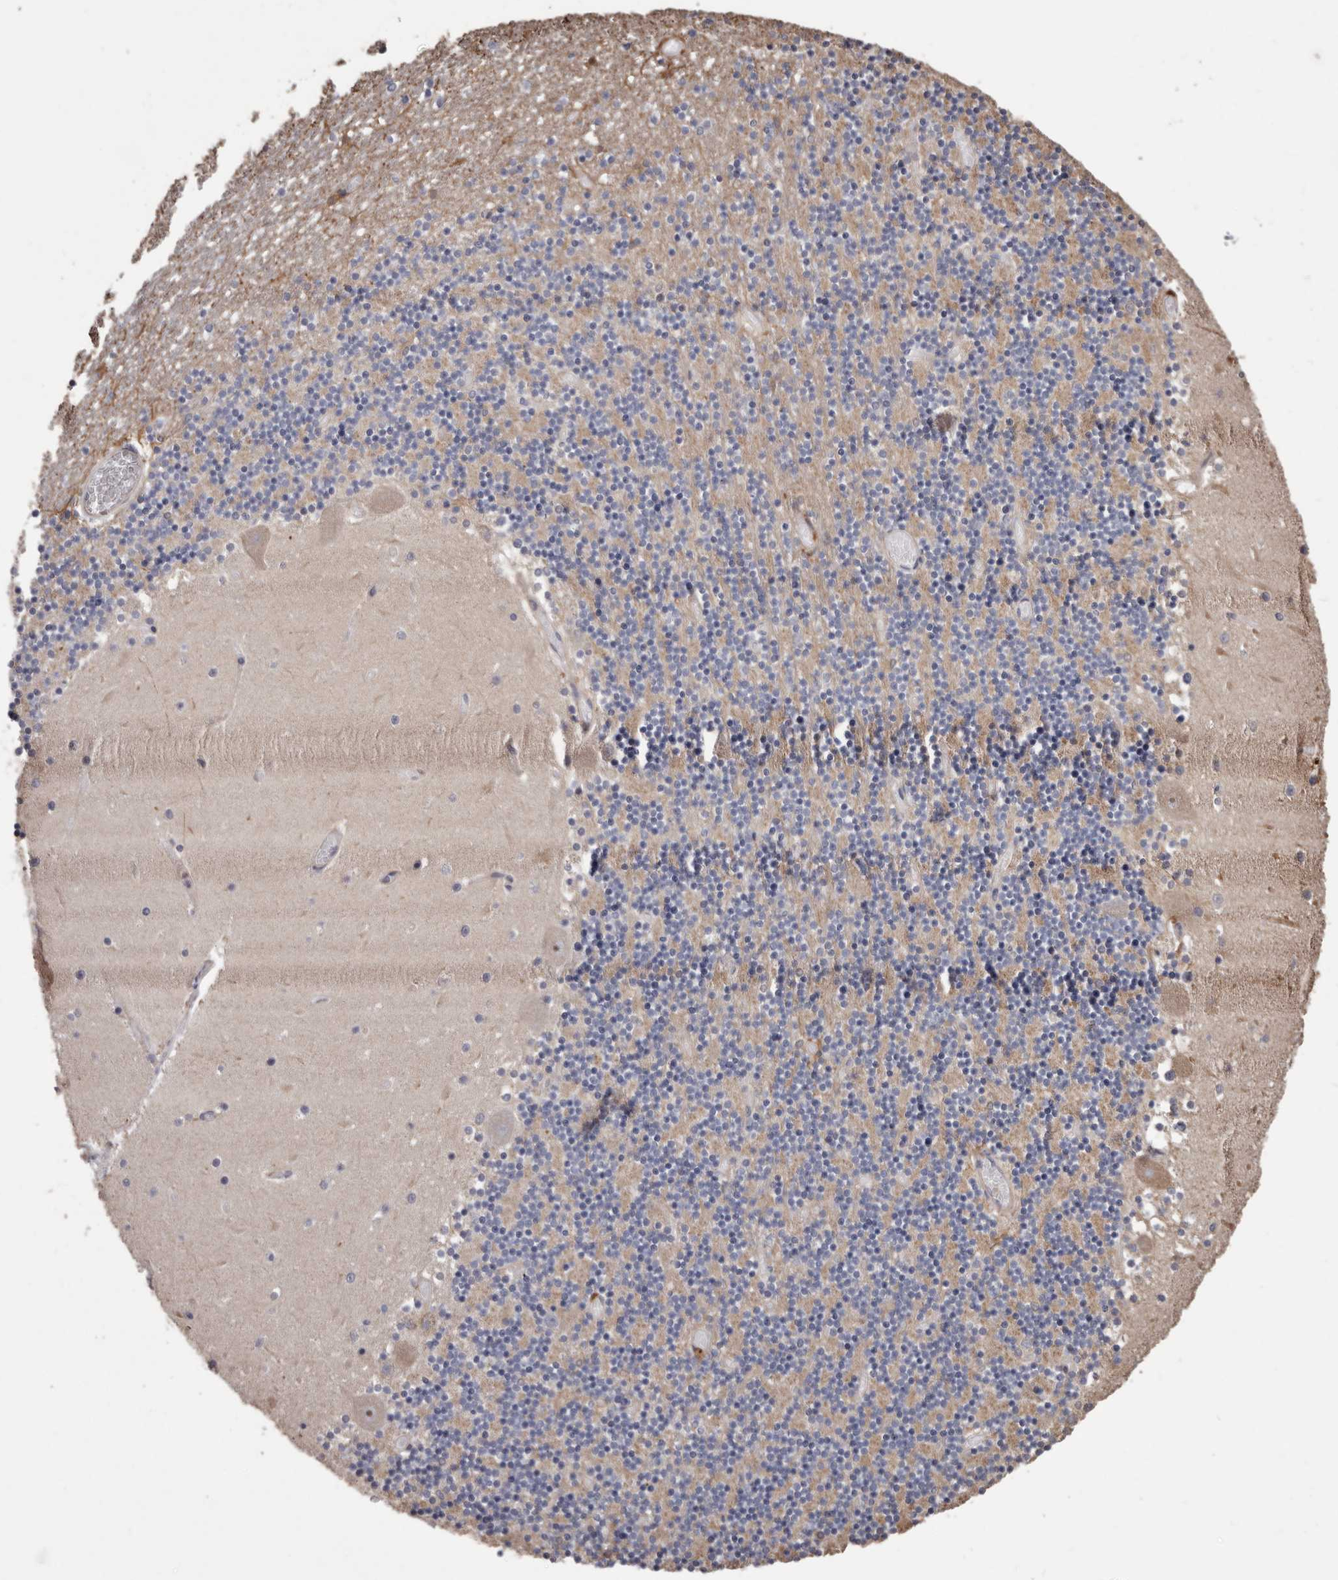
{"staining": {"intensity": "negative", "quantity": "none", "location": "none"}, "tissue": "cerebellum", "cell_type": "Cells in granular layer", "image_type": "normal", "snomed": [{"axis": "morphology", "description": "Normal tissue, NOS"}, {"axis": "topography", "description": "Cerebellum"}], "caption": "There is no significant staining in cells in granular layer of cerebellum. The staining is performed using DAB (3,3'-diaminobenzidine) brown chromogen with nuclei counter-stained in using hematoxylin.", "gene": "CEP104", "patient": {"sex": "female", "age": 28}}